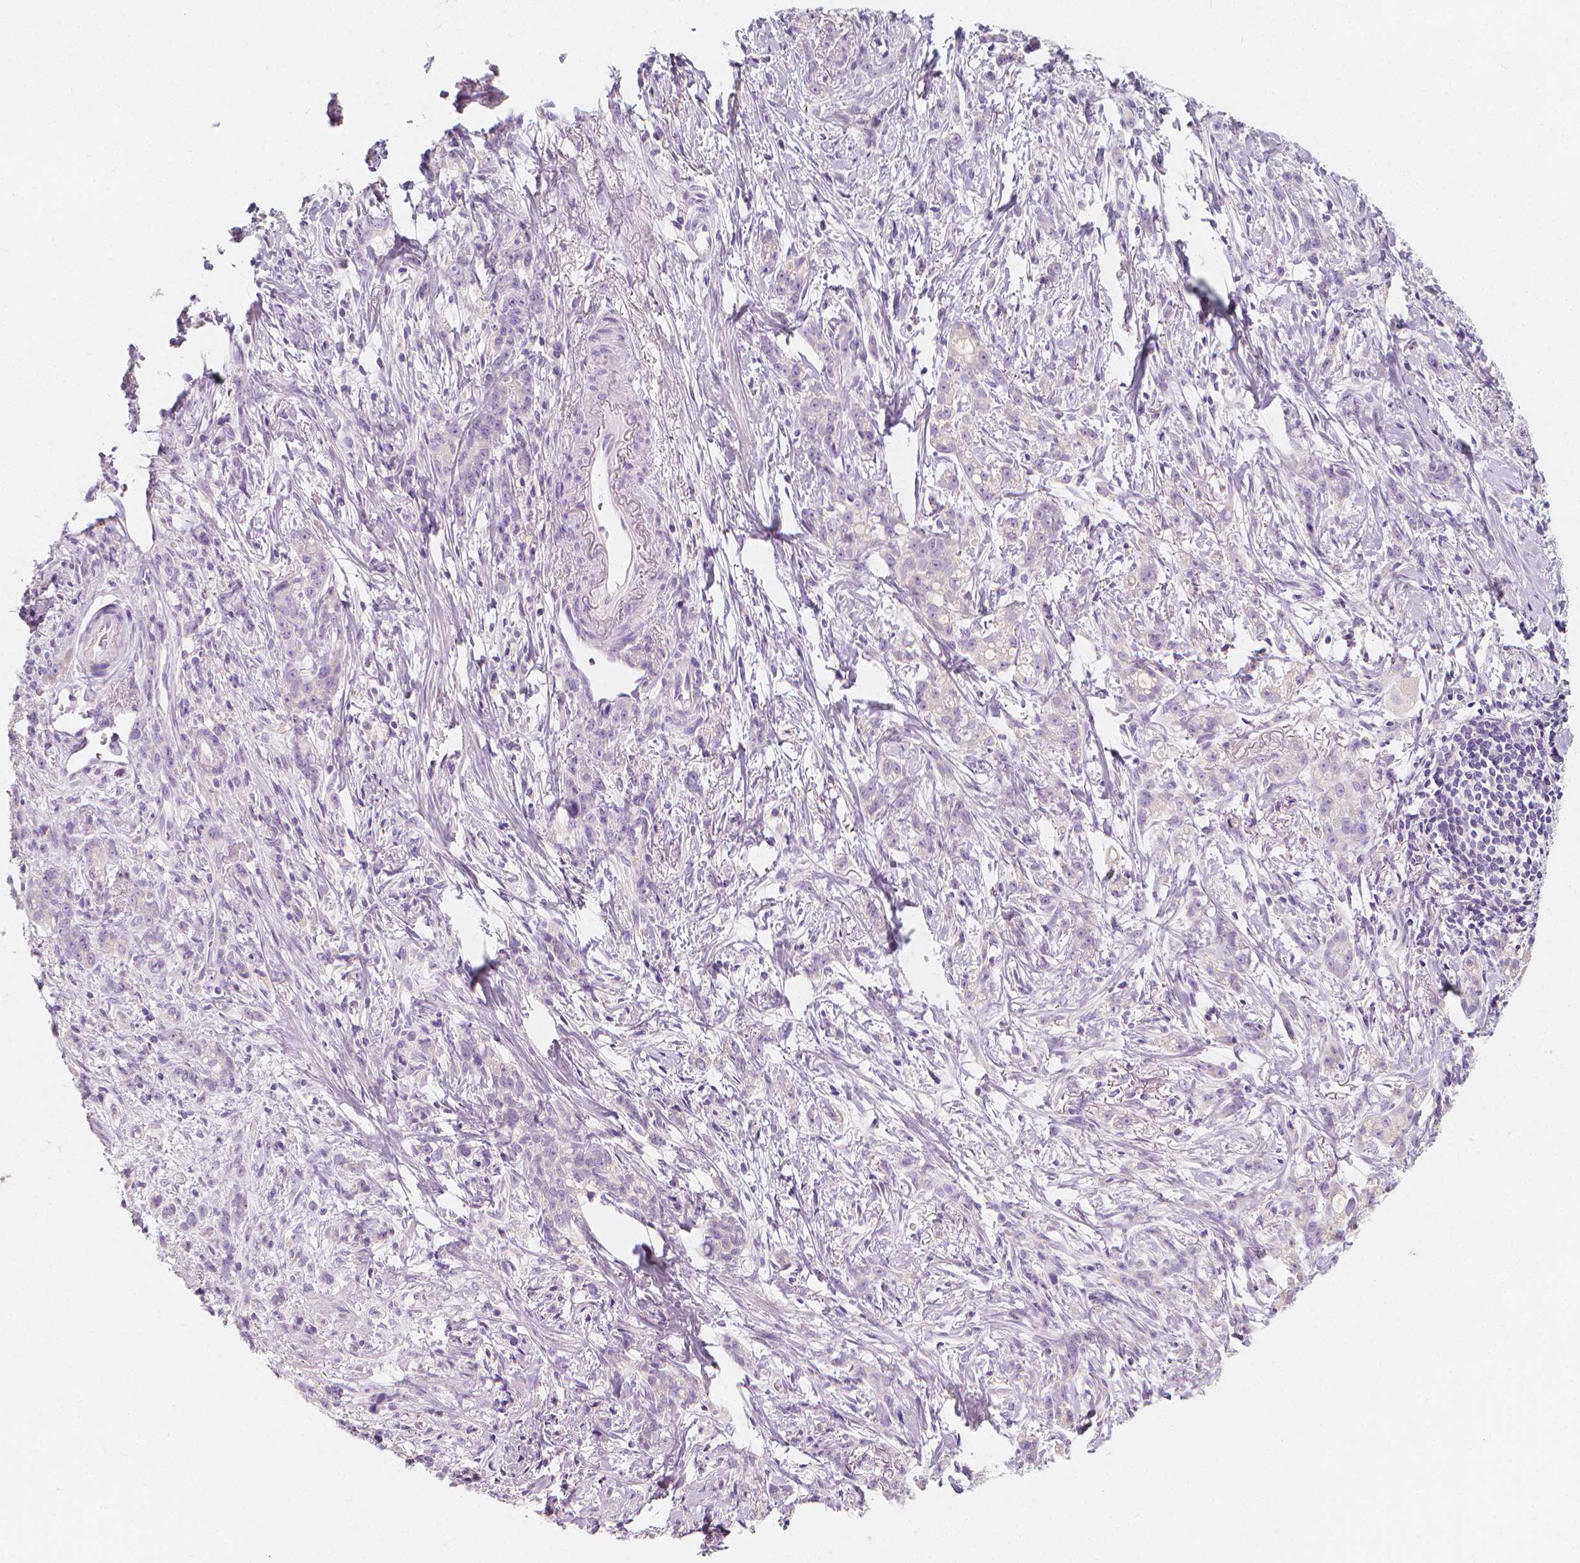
{"staining": {"intensity": "negative", "quantity": "none", "location": "none"}, "tissue": "stomach cancer", "cell_type": "Tumor cells", "image_type": "cancer", "snomed": [{"axis": "morphology", "description": "Adenocarcinoma, NOS"}, {"axis": "topography", "description": "Stomach, lower"}], "caption": "Tumor cells show no significant protein expression in adenocarcinoma (stomach).", "gene": "RBFOX1", "patient": {"sex": "male", "age": 88}}